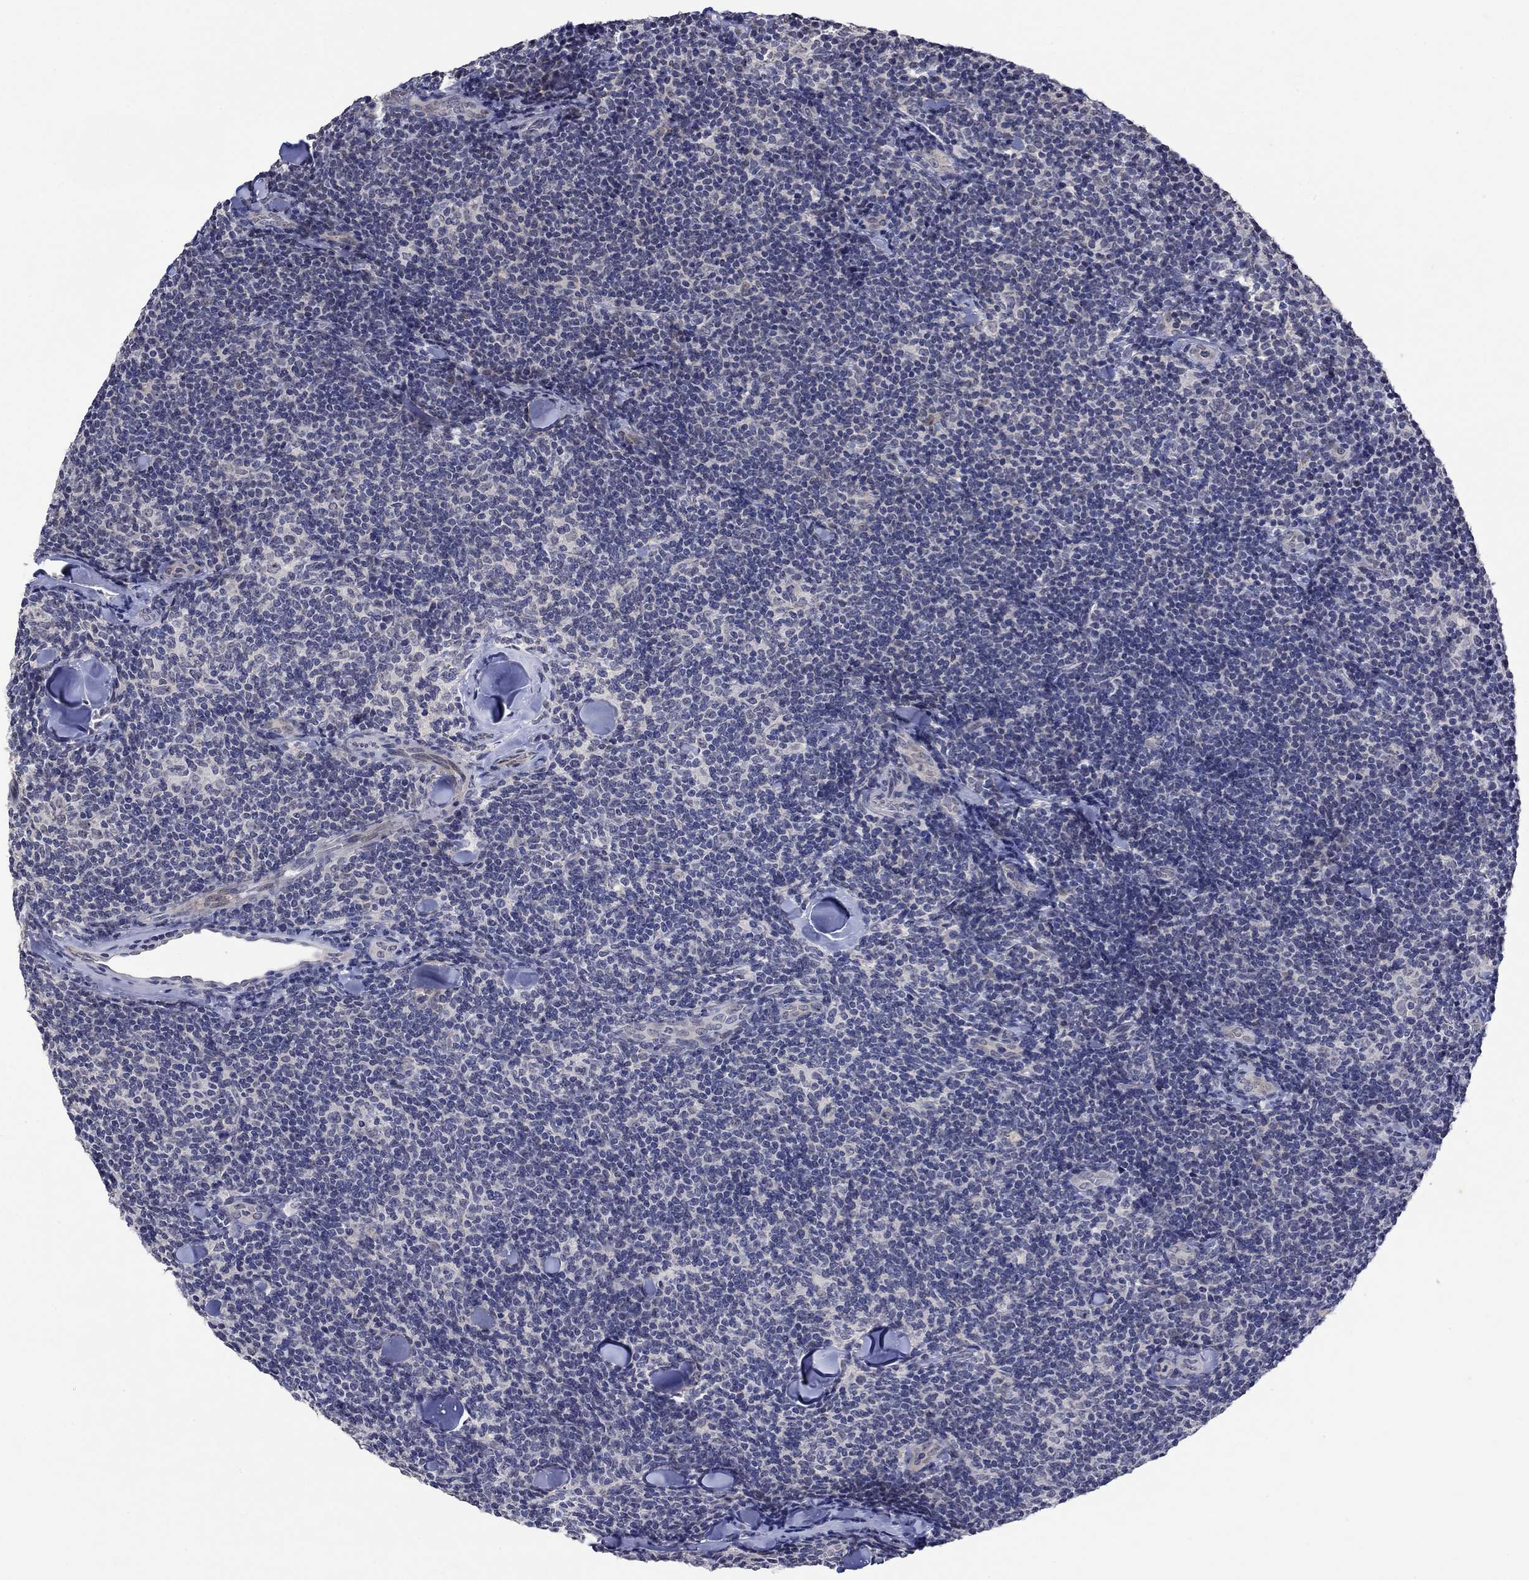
{"staining": {"intensity": "negative", "quantity": "none", "location": "none"}, "tissue": "lymphoma", "cell_type": "Tumor cells", "image_type": "cancer", "snomed": [{"axis": "morphology", "description": "Malignant lymphoma, non-Hodgkin's type, Low grade"}, {"axis": "topography", "description": "Lymph node"}], "caption": "Human lymphoma stained for a protein using IHC reveals no expression in tumor cells.", "gene": "DDX3Y", "patient": {"sex": "female", "age": 56}}